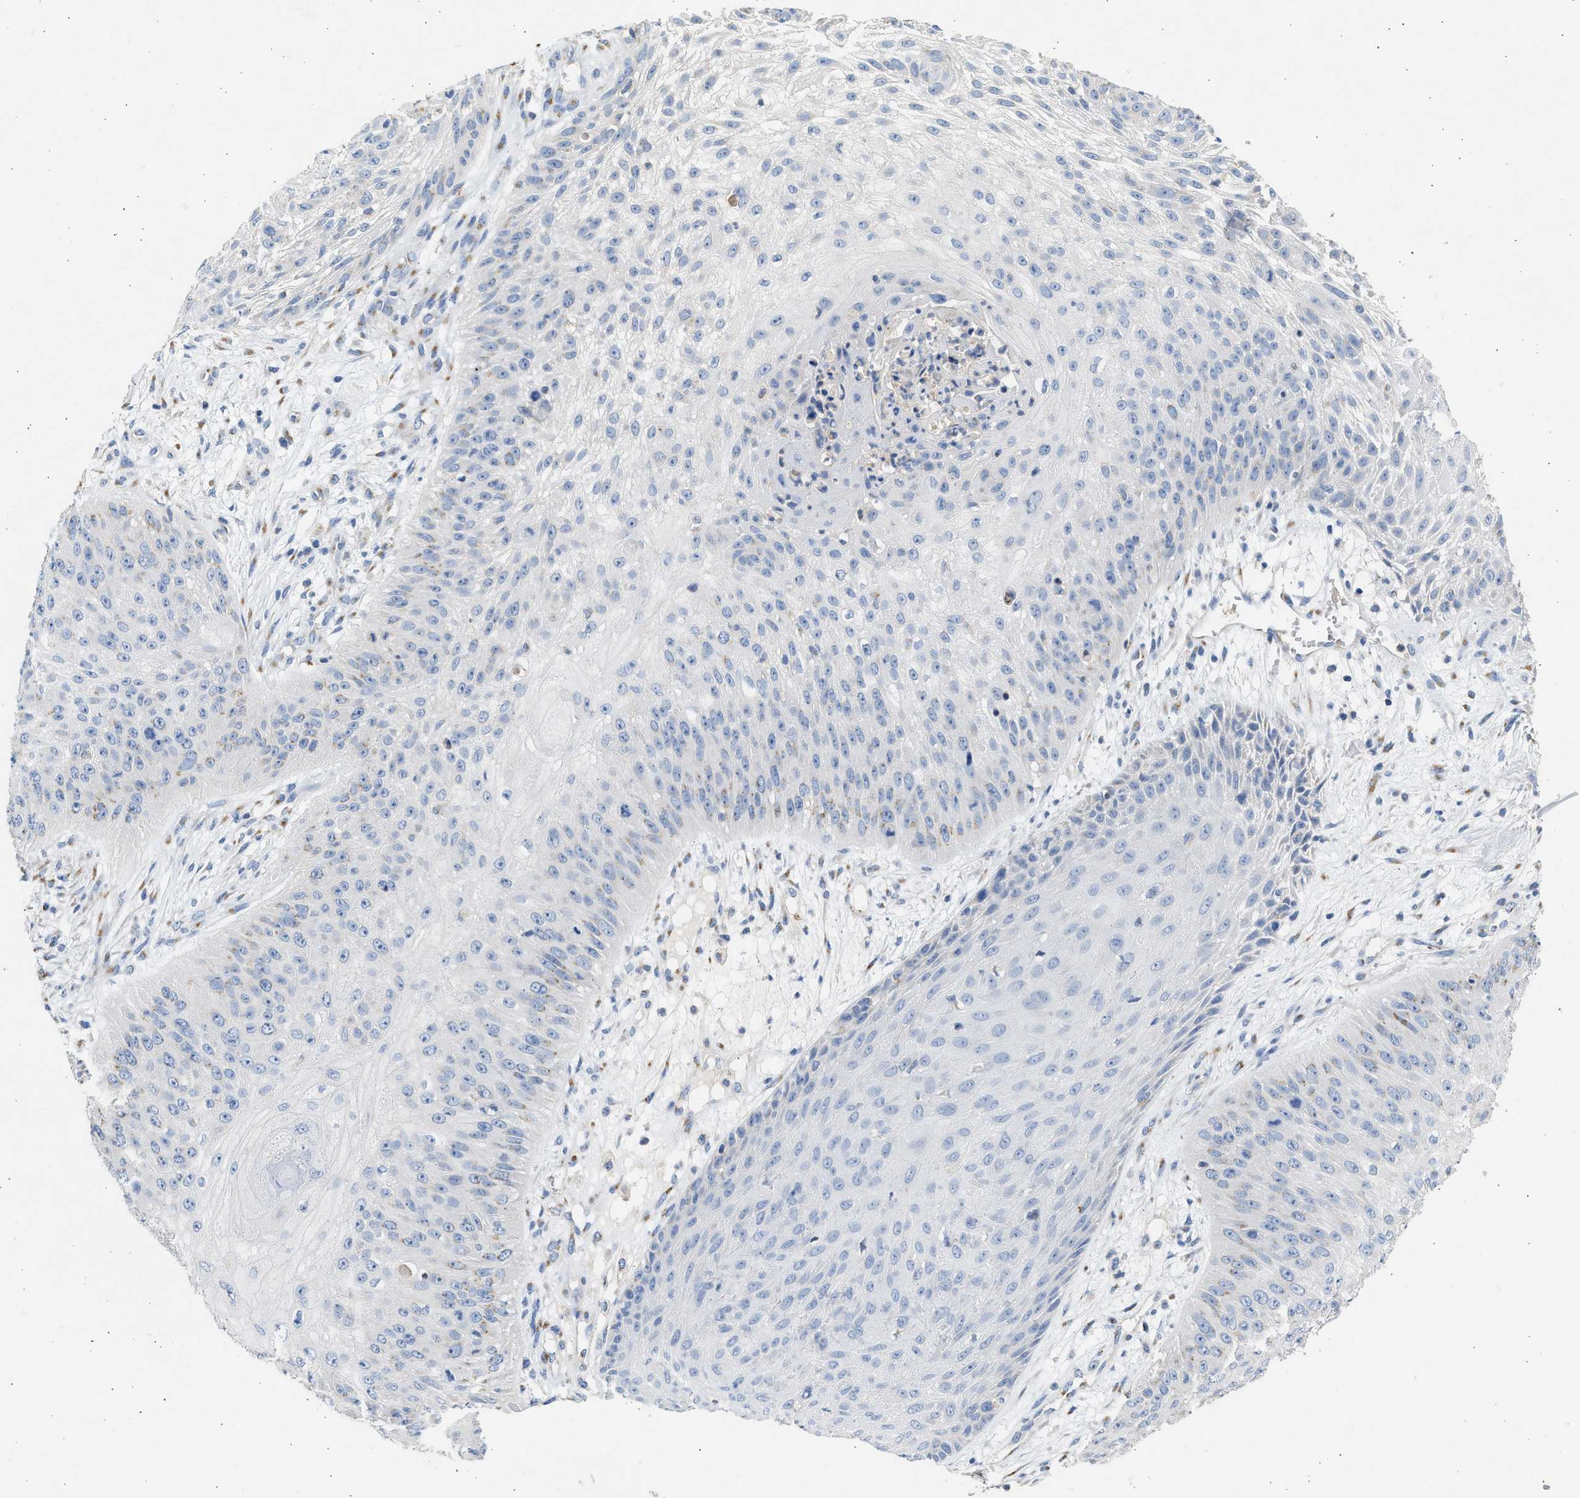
{"staining": {"intensity": "weak", "quantity": "<25%", "location": "cytoplasmic/membranous"}, "tissue": "skin cancer", "cell_type": "Tumor cells", "image_type": "cancer", "snomed": [{"axis": "morphology", "description": "Squamous cell carcinoma, NOS"}, {"axis": "topography", "description": "Skin"}], "caption": "Immunohistochemistry (IHC) photomicrograph of neoplastic tissue: human skin squamous cell carcinoma stained with DAB displays no significant protein expression in tumor cells. (Brightfield microscopy of DAB (3,3'-diaminobenzidine) immunohistochemistry at high magnification).", "gene": "IPO8", "patient": {"sex": "female", "age": 80}}